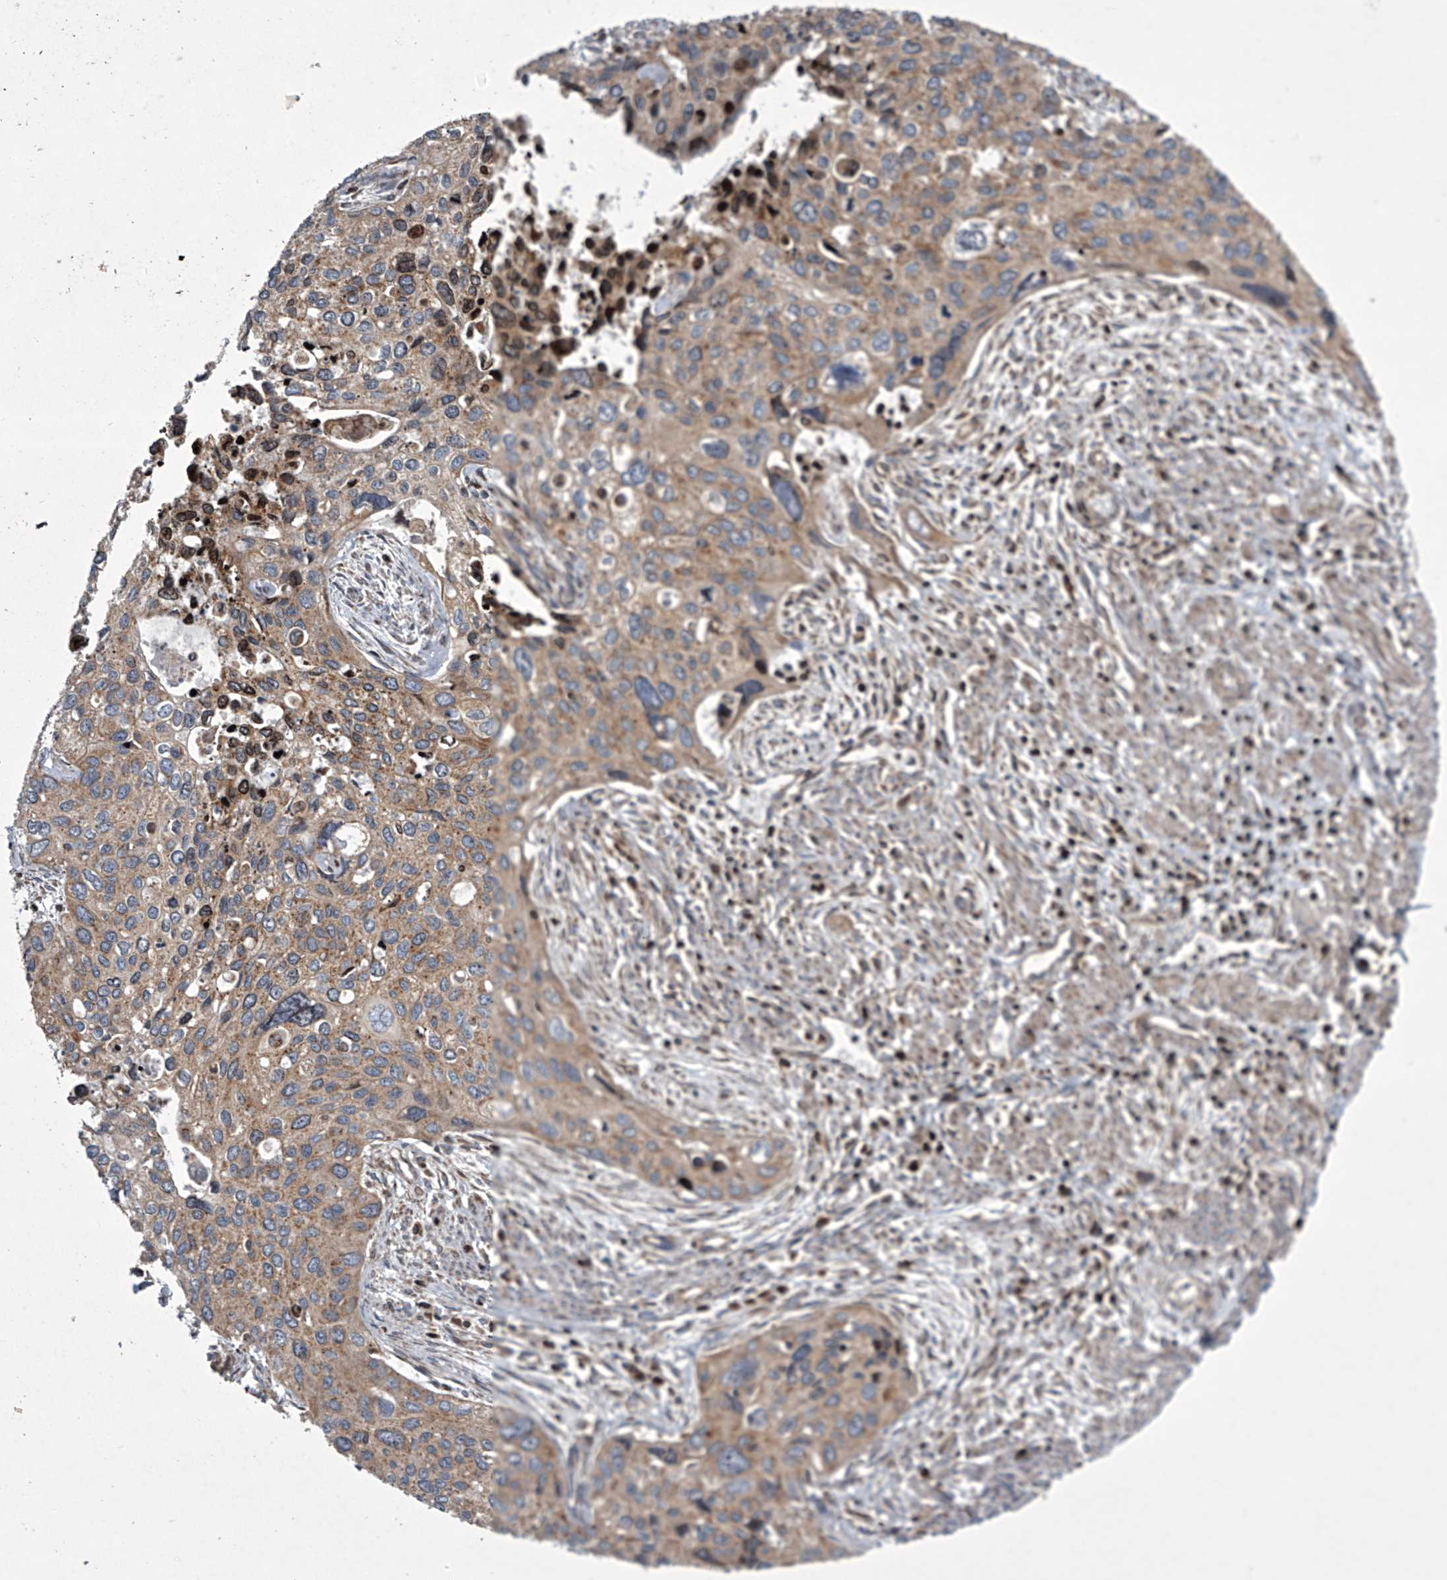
{"staining": {"intensity": "moderate", "quantity": ">75%", "location": "cytoplasmic/membranous"}, "tissue": "cervical cancer", "cell_type": "Tumor cells", "image_type": "cancer", "snomed": [{"axis": "morphology", "description": "Squamous cell carcinoma, NOS"}, {"axis": "topography", "description": "Cervix"}], "caption": "This image demonstrates immunohistochemistry (IHC) staining of cervical squamous cell carcinoma, with medium moderate cytoplasmic/membranous expression in about >75% of tumor cells.", "gene": "STRADA", "patient": {"sex": "female", "age": 55}}